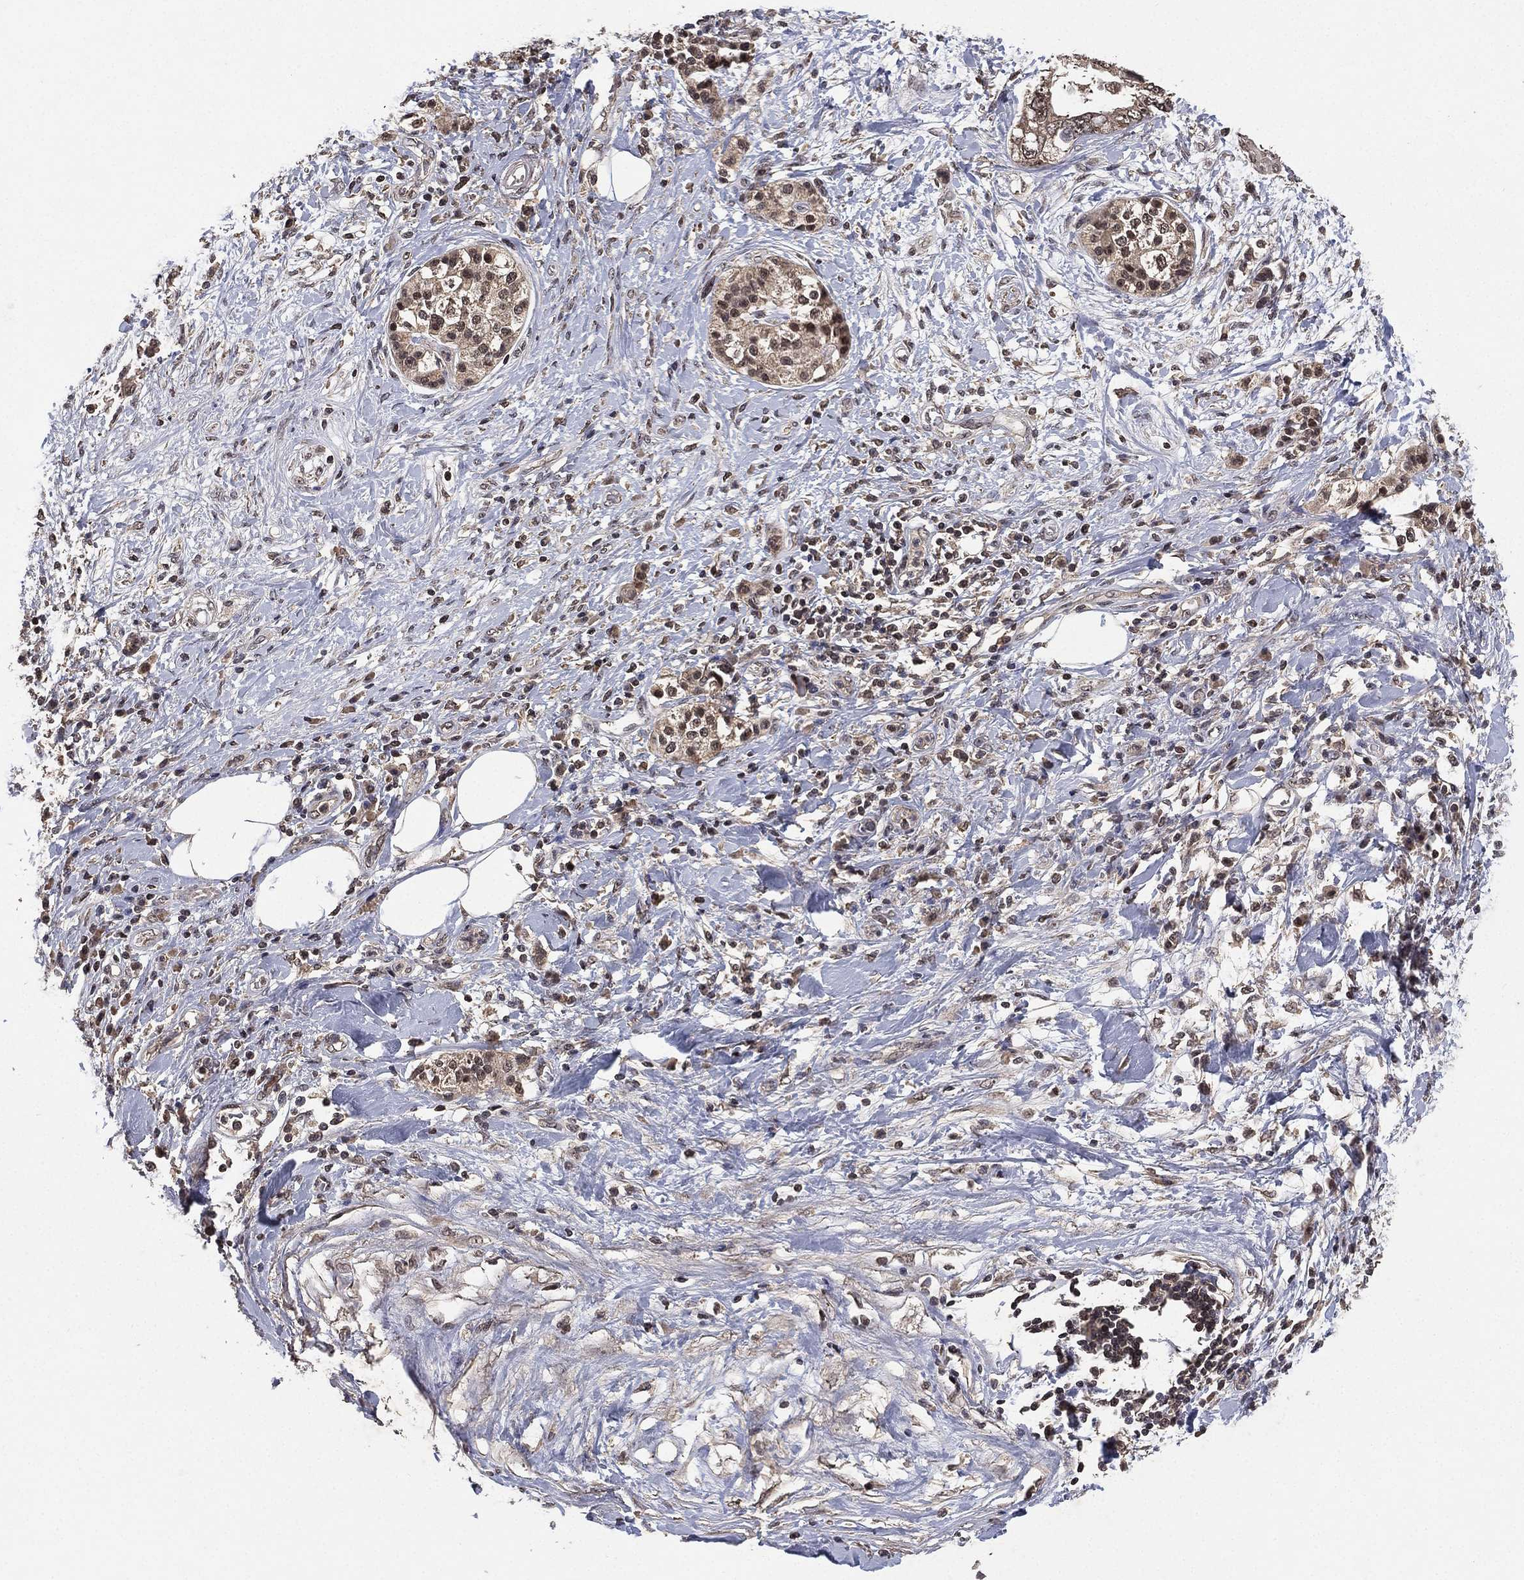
{"staining": {"intensity": "weak", "quantity": "<25%", "location": "cytoplasmic/membranous"}, "tissue": "pancreatic cancer", "cell_type": "Tumor cells", "image_type": "cancer", "snomed": [{"axis": "morphology", "description": "Adenocarcinoma, NOS"}, {"axis": "topography", "description": "Pancreas"}], "caption": "Immunohistochemical staining of human pancreatic cancer (adenocarcinoma) demonstrates no significant positivity in tumor cells.", "gene": "NELFCD", "patient": {"sex": "female", "age": 56}}